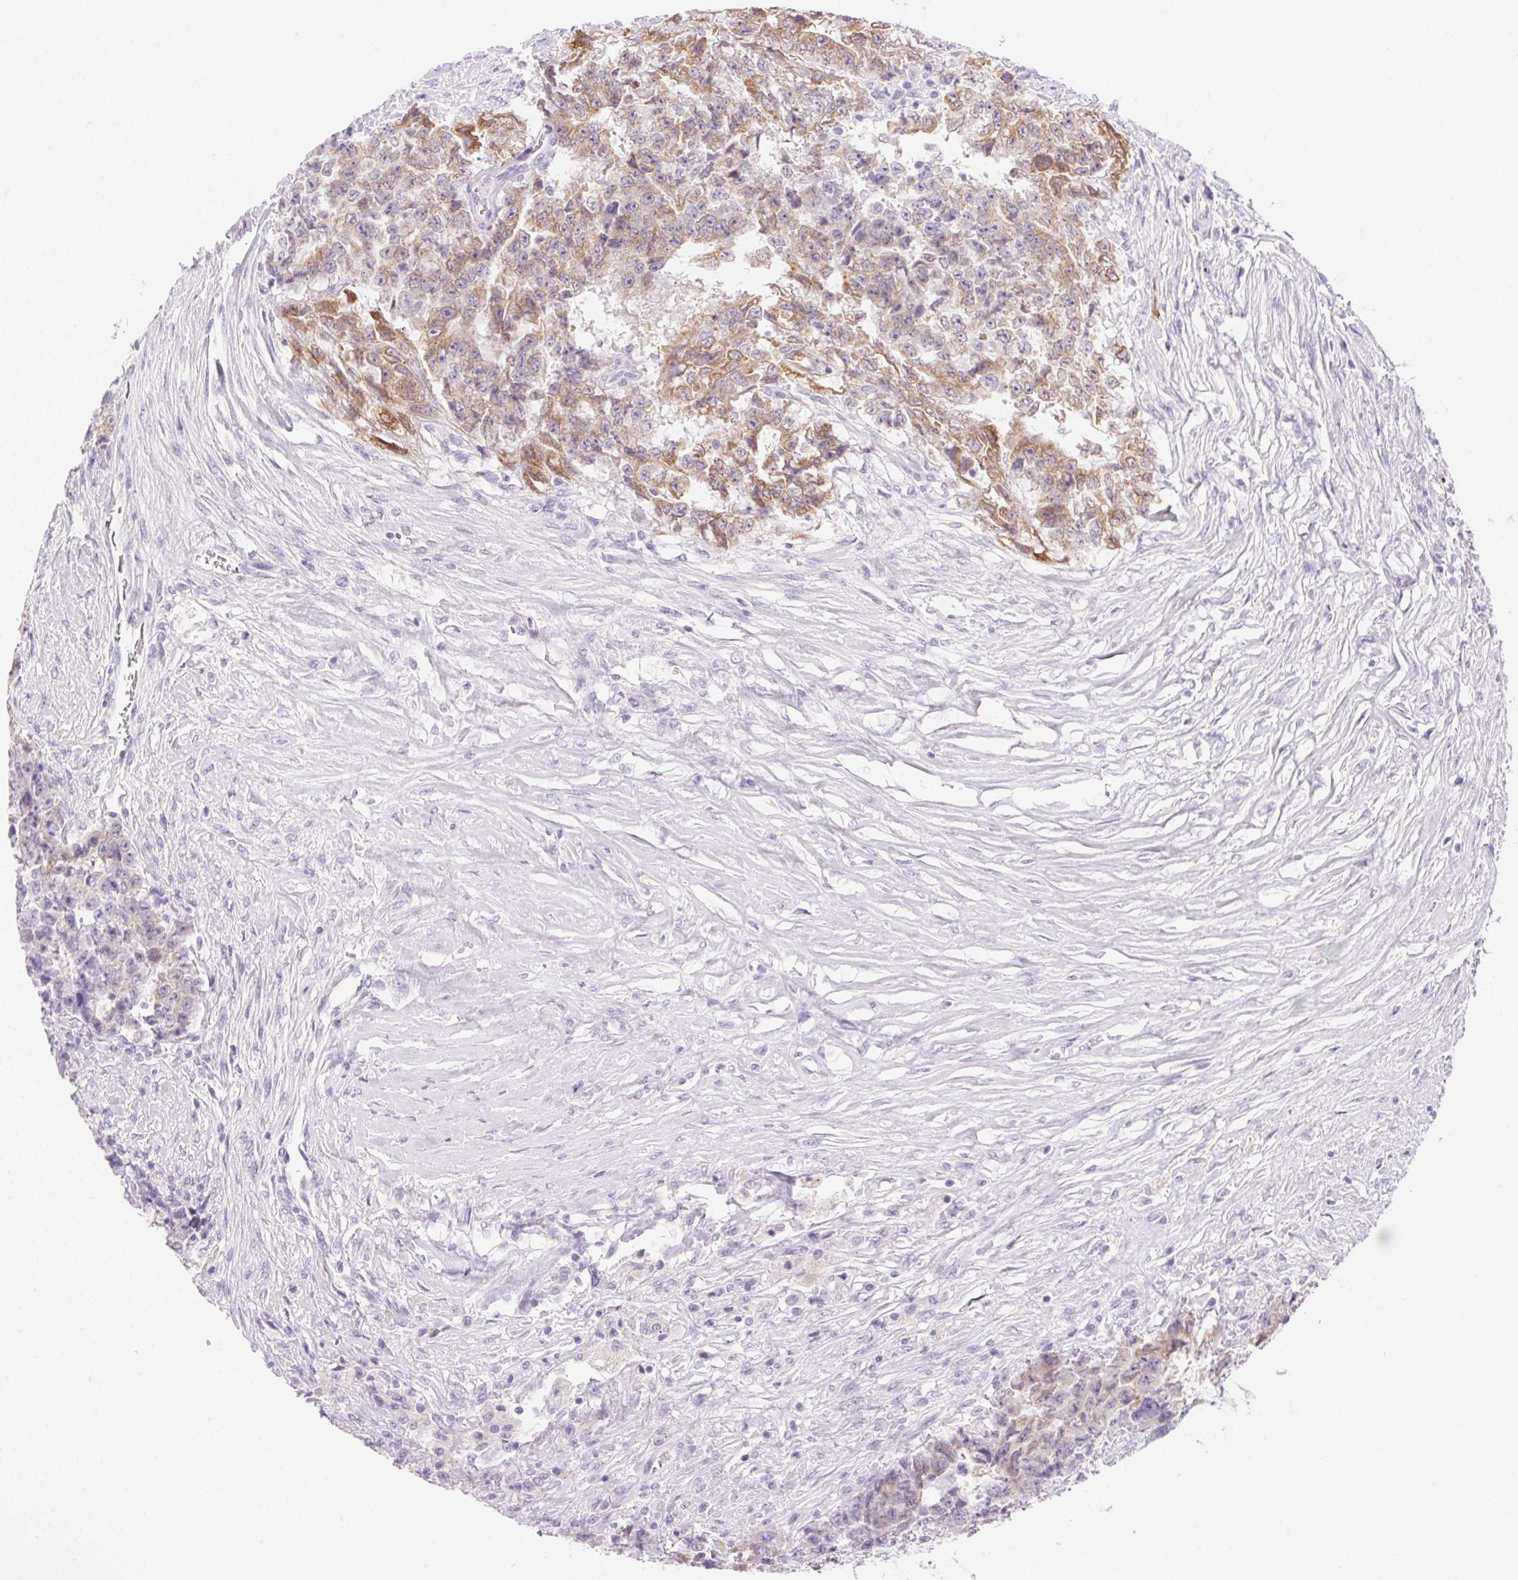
{"staining": {"intensity": "moderate", "quantity": "25%-75%", "location": "cytoplasmic/membranous"}, "tissue": "testis cancer", "cell_type": "Tumor cells", "image_type": "cancer", "snomed": [{"axis": "morphology", "description": "Carcinoma, Embryonal, NOS"}, {"axis": "topography", "description": "Testis"}], "caption": "Tumor cells display moderate cytoplasmic/membranous positivity in approximately 25%-75% of cells in testis cancer (embryonal carcinoma).", "gene": "DHCR24", "patient": {"sex": "male", "age": 24}}